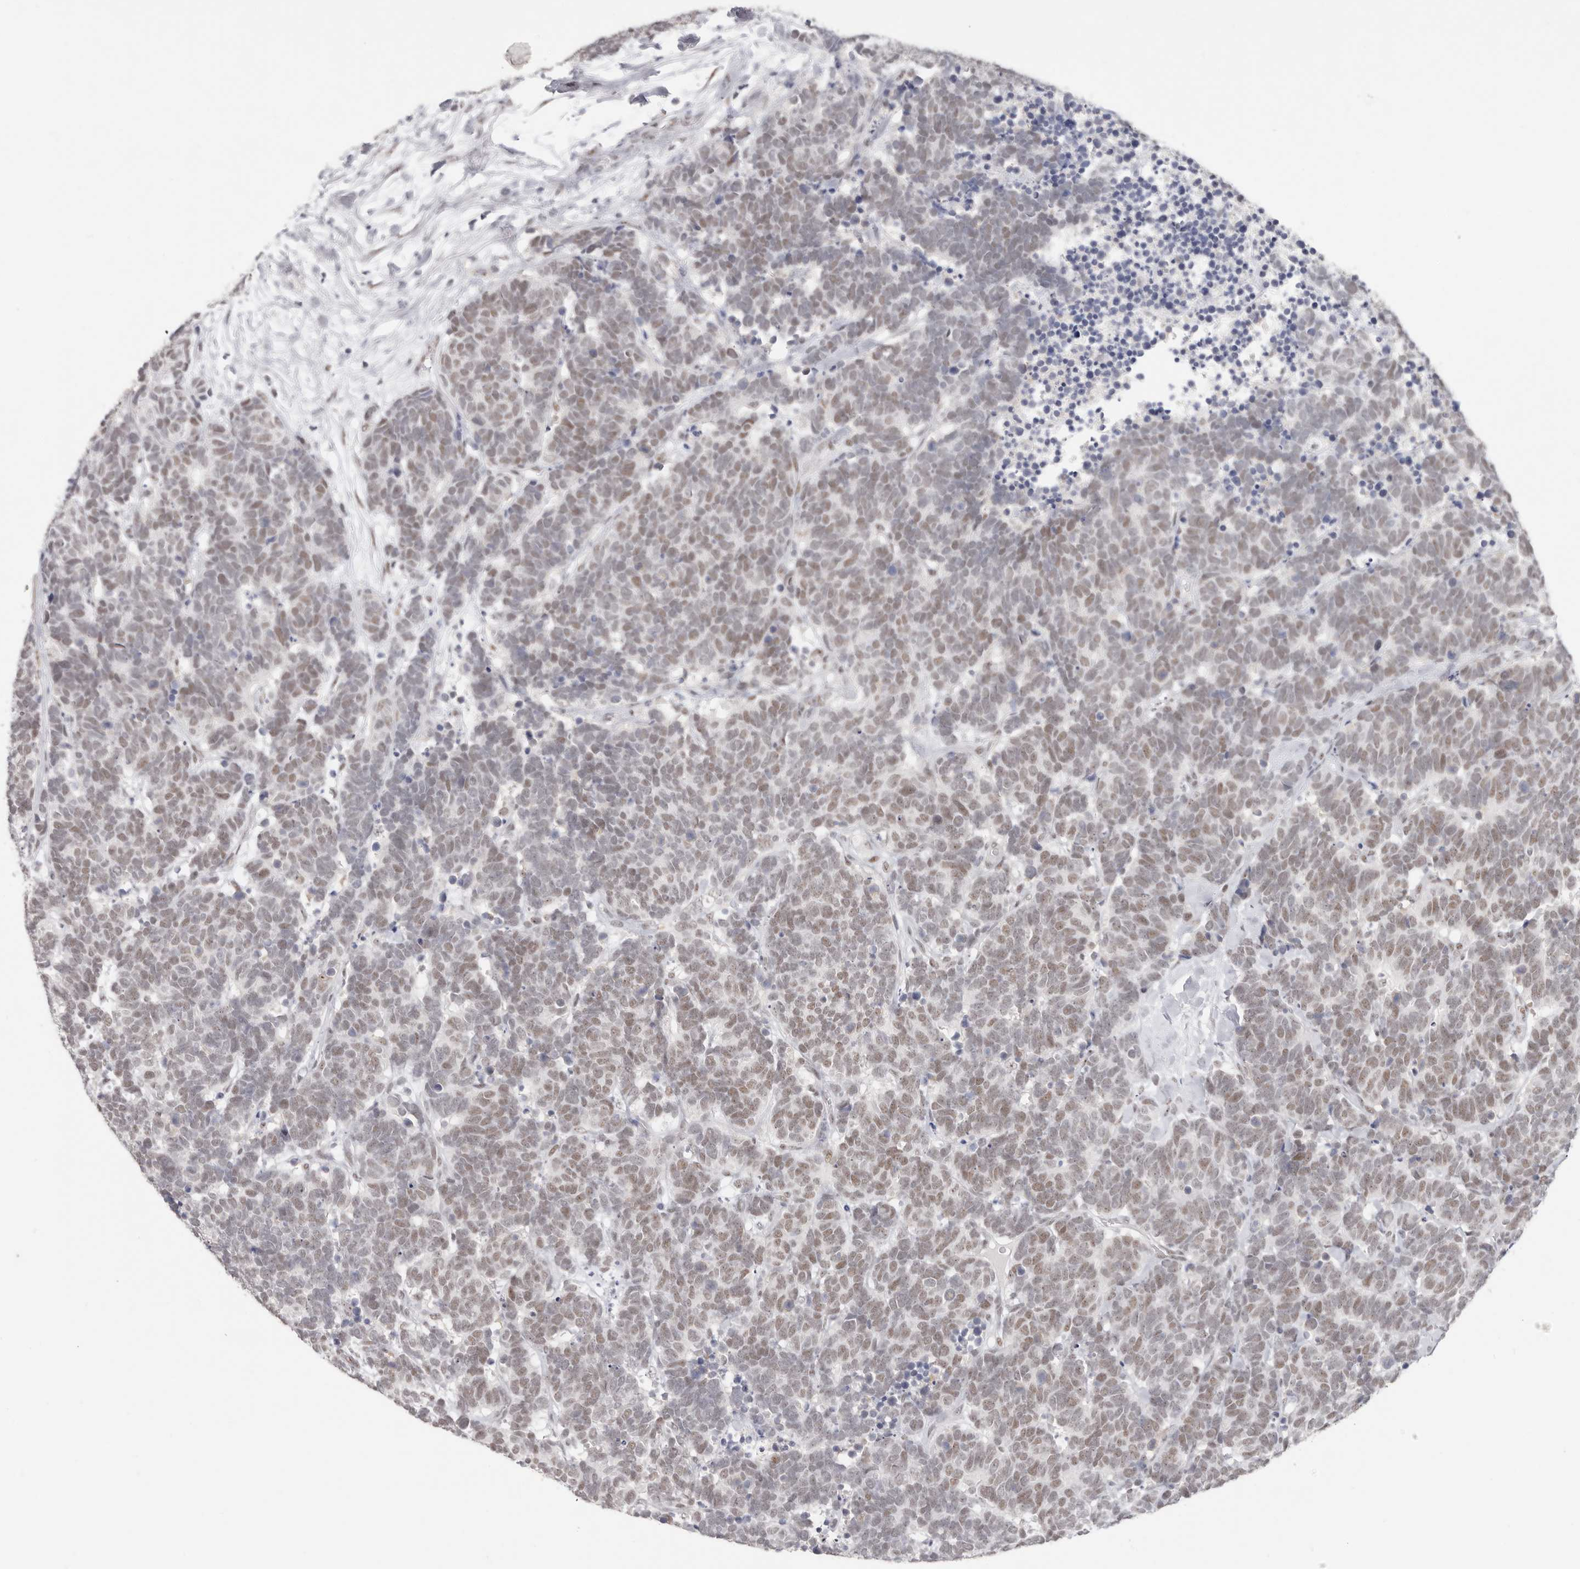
{"staining": {"intensity": "weak", "quantity": ">75%", "location": "nuclear"}, "tissue": "carcinoid", "cell_type": "Tumor cells", "image_type": "cancer", "snomed": [{"axis": "morphology", "description": "Carcinoma, NOS"}, {"axis": "morphology", "description": "Carcinoid, malignant, NOS"}, {"axis": "topography", "description": "Urinary bladder"}], "caption": "This histopathology image exhibits immunohistochemistry (IHC) staining of malignant carcinoid, with low weak nuclear expression in approximately >75% of tumor cells.", "gene": "LARP7", "patient": {"sex": "male", "age": 57}}